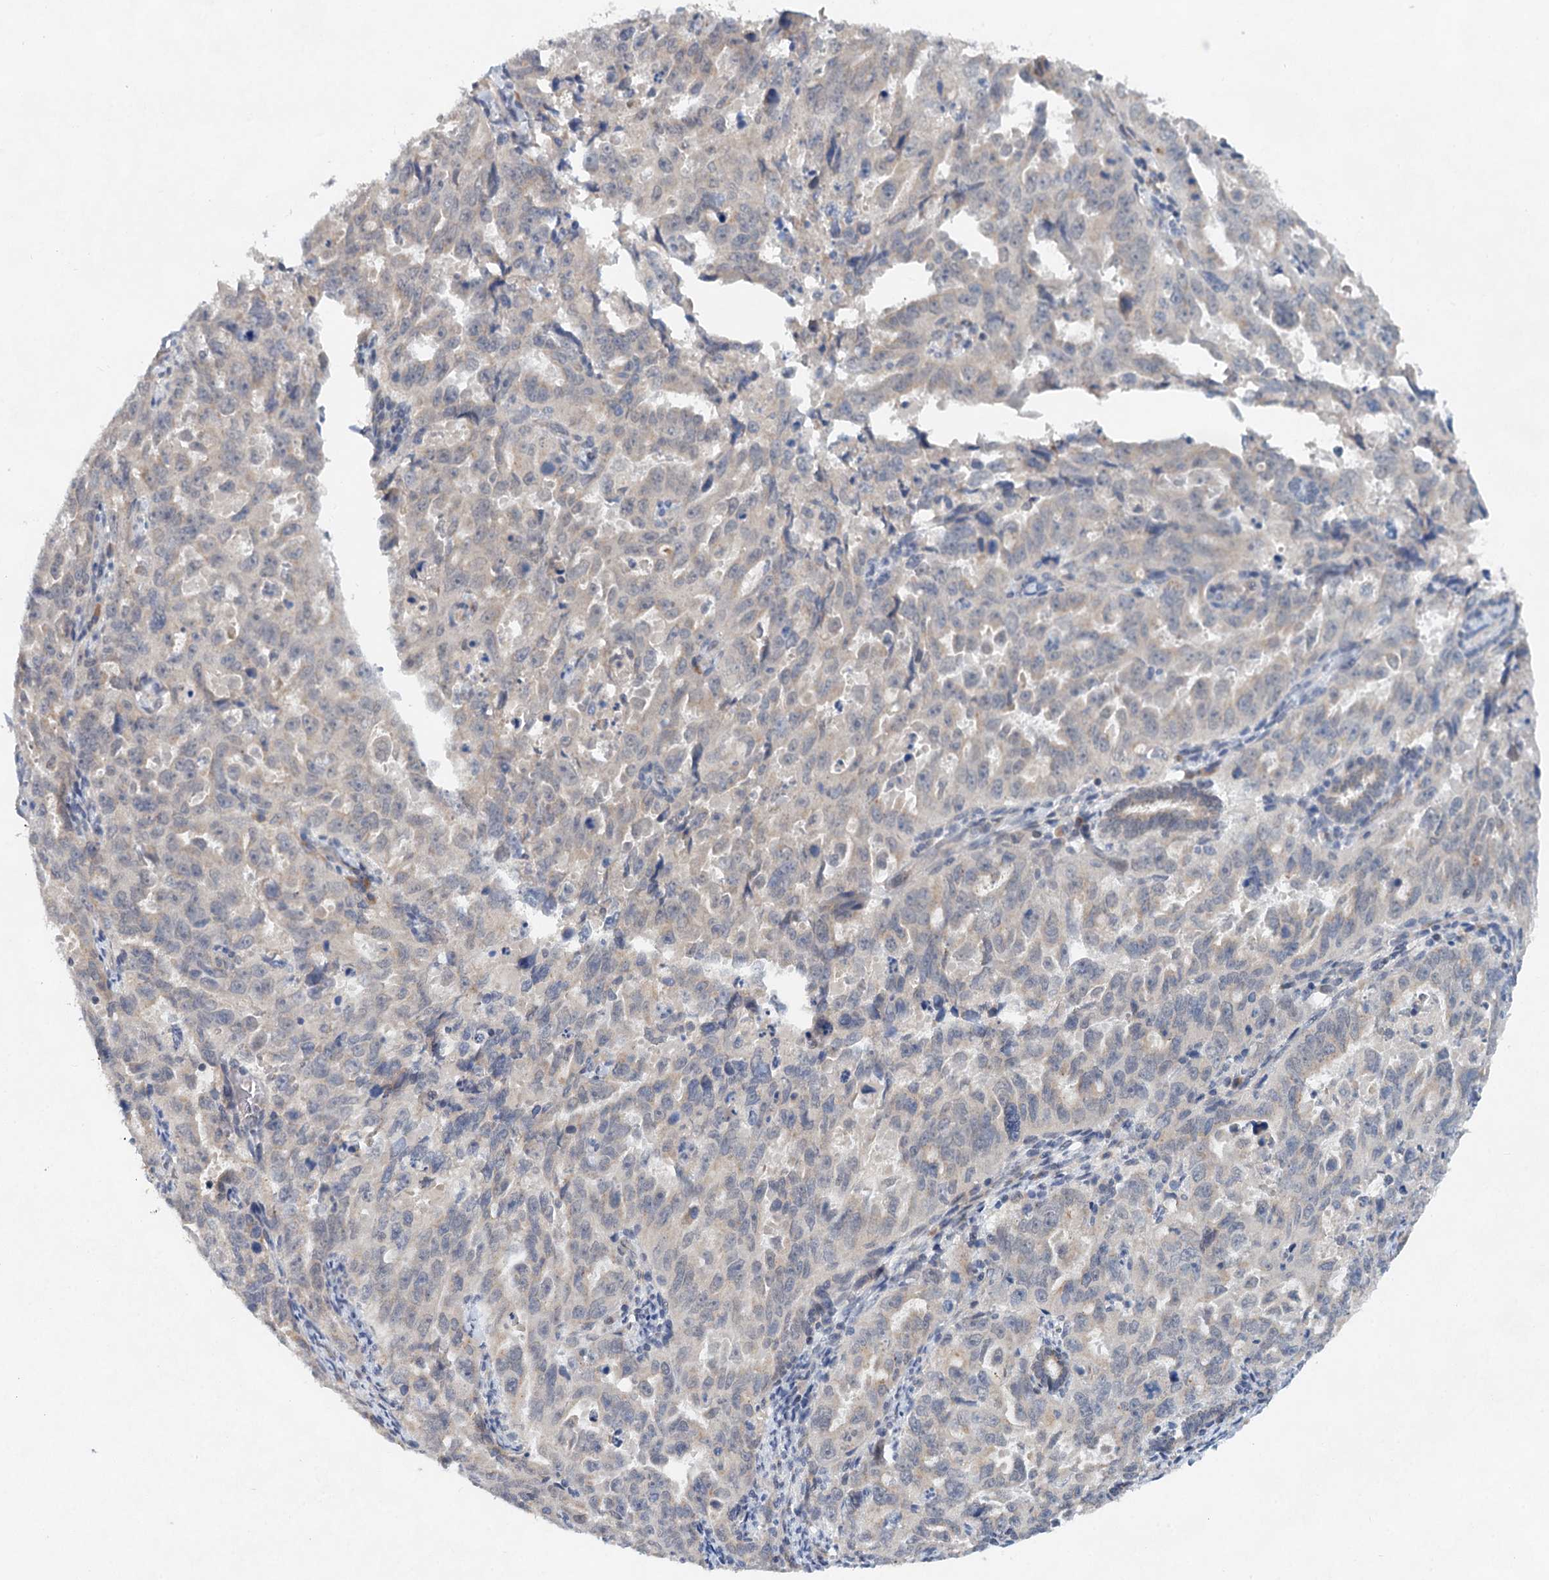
{"staining": {"intensity": "negative", "quantity": "none", "location": "none"}, "tissue": "endometrial cancer", "cell_type": "Tumor cells", "image_type": "cancer", "snomed": [{"axis": "morphology", "description": "Adenocarcinoma, NOS"}, {"axis": "topography", "description": "Endometrium"}], "caption": "Immunohistochemistry (IHC) image of neoplastic tissue: human adenocarcinoma (endometrial) stained with DAB shows no significant protein staining in tumor cells.", "gene": "BLTP1", "patient": {"sex": "female", "age": 65}}